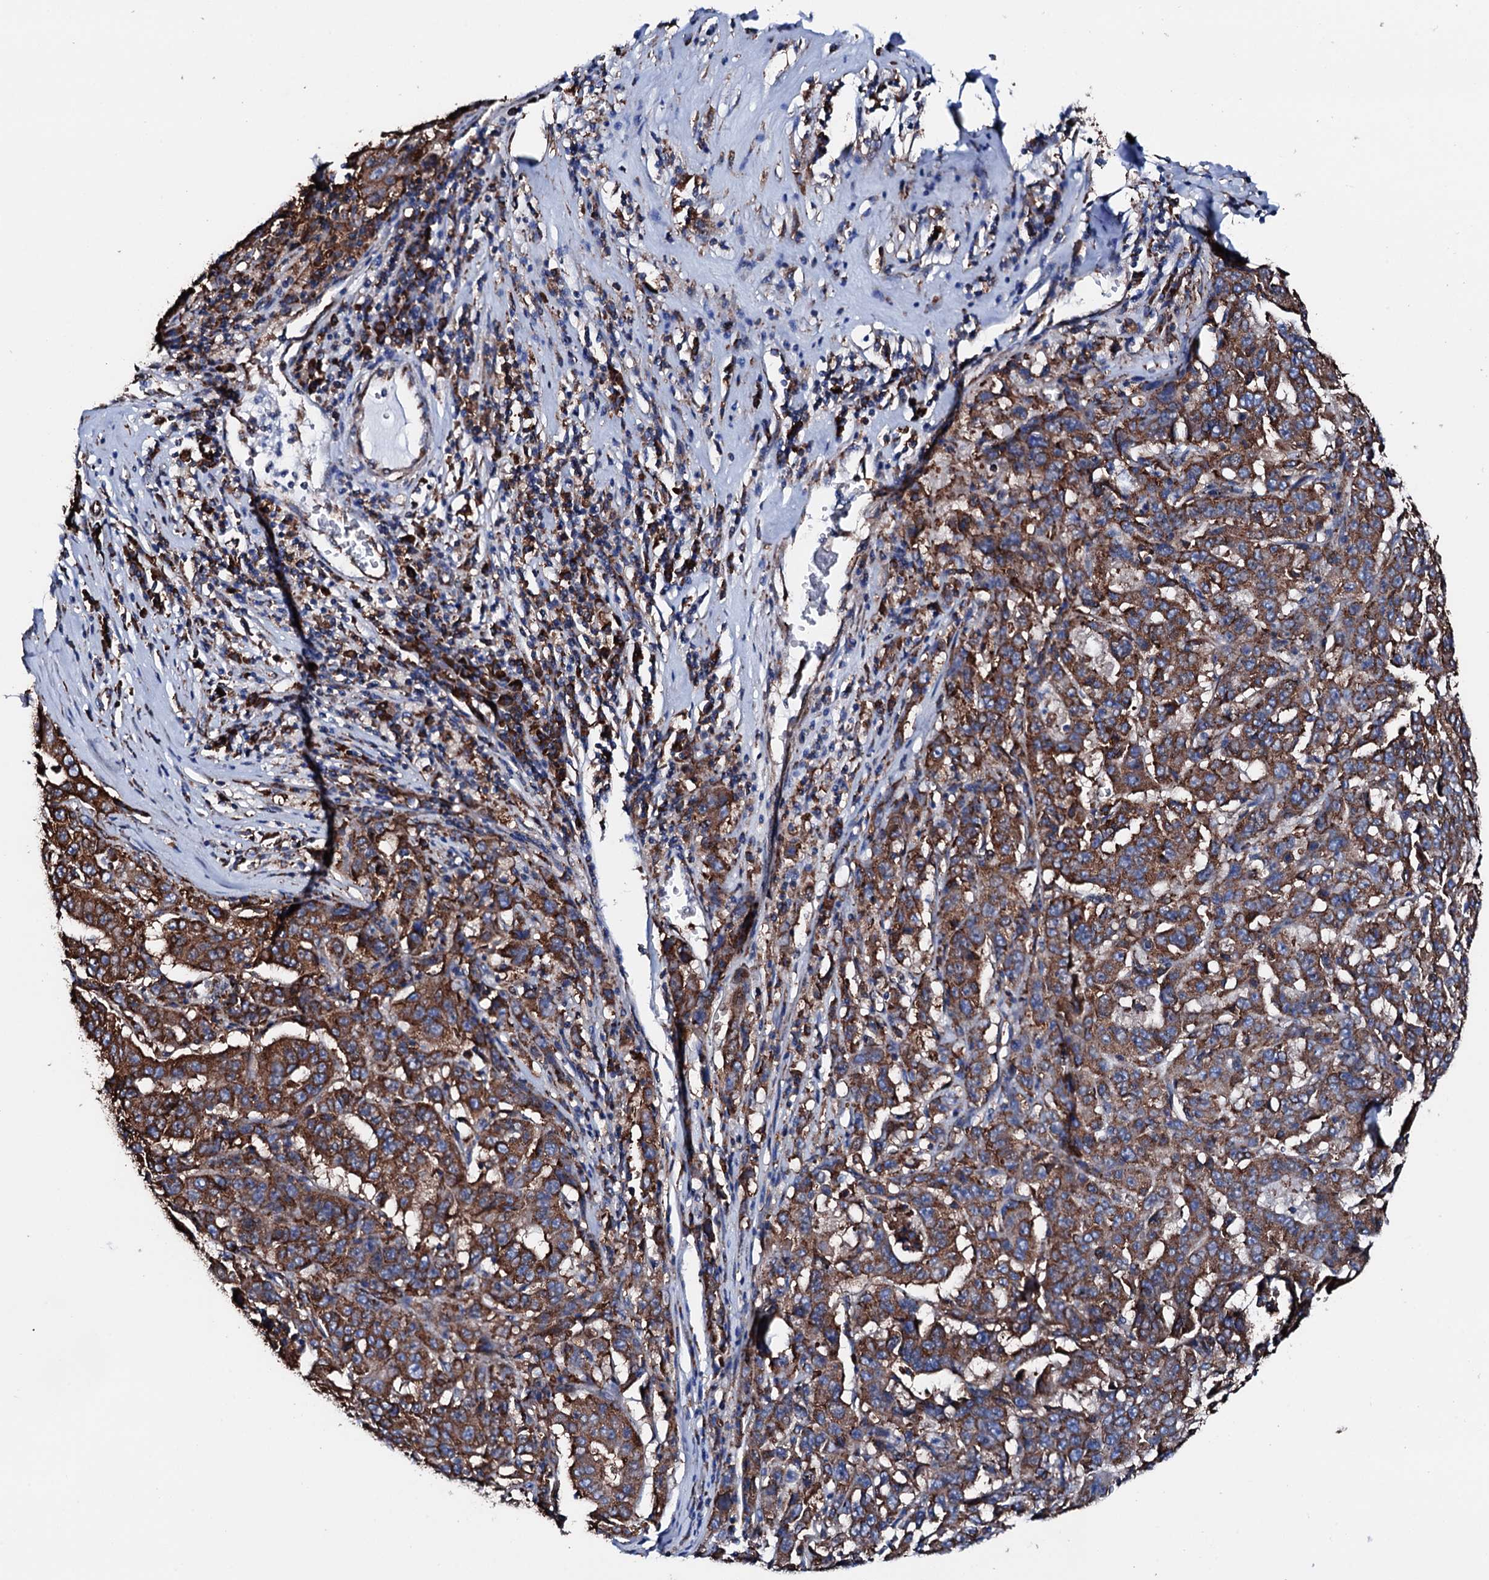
{"staining": {"intensity": "strong", "quantity": ">75%", "location": "cytoplasmic/membranous"}, "tissue": "pancreatic cancer", "cell_type": "Tumor cells", "image_type": "cancer", "snomed": [{"axis": "morphology", "description": "Adenocarcinoma, NOS"}, {"axis": "topography", "description": "Pancreas"}], "caption": "Pancreatic cancer (adenocarcinoma) tissue exhibits strong cytoplasmic/membranous expression in approximately >75% of tumor cells, visualized by immunohistochemistry. The staining was performed using DAB to visualize the protein expression in brown, while the nuclei were stained in blue with hematoxylin (Magnification: 20x).", "gene": "AMDHD1", "patient": {"sex": "male", "age": 63}}